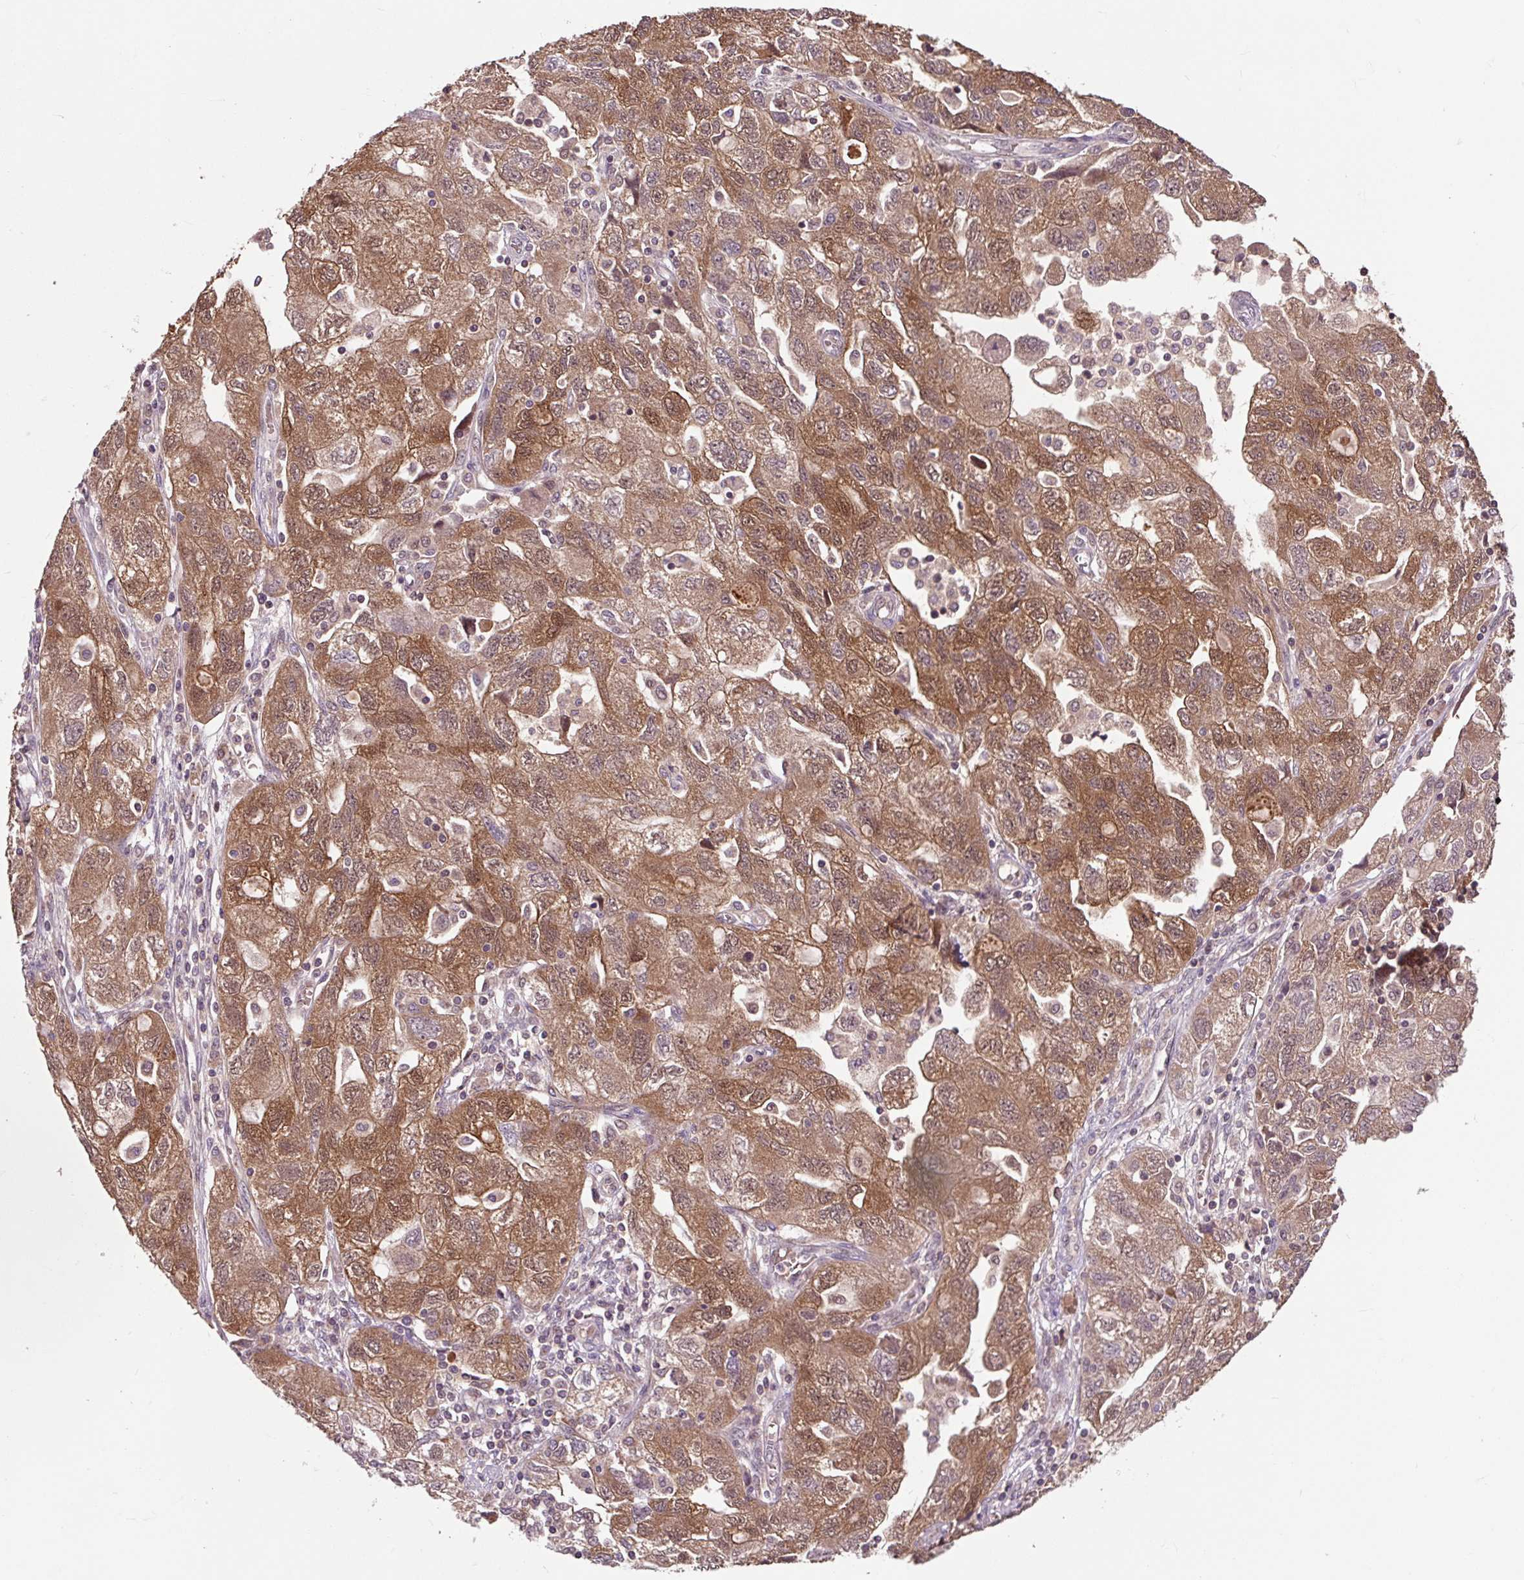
{"staining": {"intensity": "moderate", "quantity": ">75%", "location": "cytoplasmic/membranous"}, "tissue": "ovarian cancer", "cell_type": "Tumor cells", "image_type": "cancer", "snomed": [{"axis": "morphology", "description": "Carcinoma, NOS"}, {"axis": "morphology", "description": "Cystadenocarcinoma, serous, NOS"}, {"axis": "topography", "description": "Ovary"}], "caption": "Carcinoma (ovarian) stained with DAB (3,3'-diaminobenzidine) immunohistochemistry exhibits medium levels of moderate cytoplasmic/membranous positivity in approximately >75% of tumor cells.", "gene": "MMS19", "patient": {"sex": "female", "age": 69}}